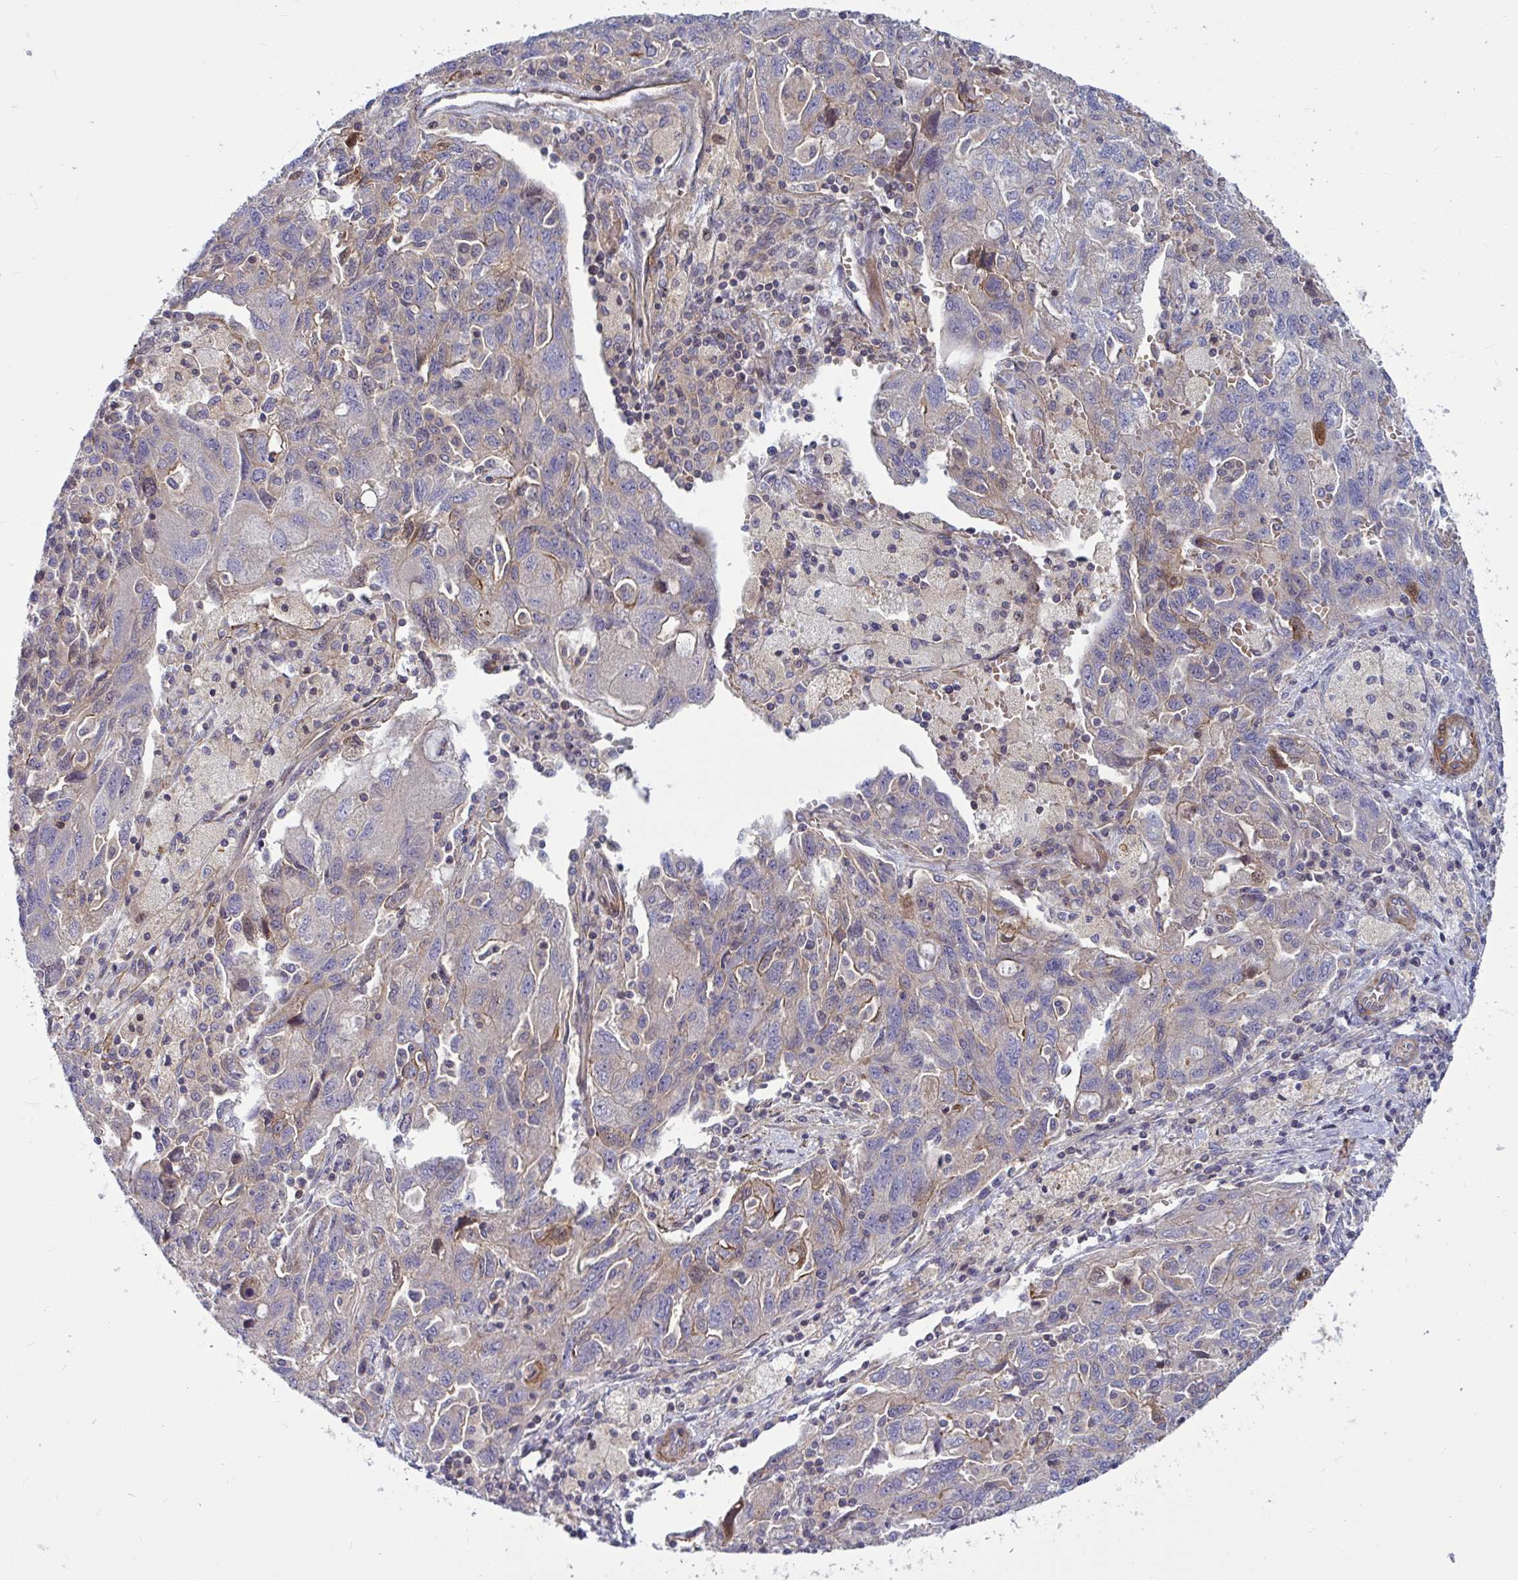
{"staining": {"intensity": "weak", "quantity": "<25%", "location": "cytoplasmic/membranous"}, "tissue": "ovarian cancer", "cell_type": "Tumor cells", "image_type": "cancer", "snomed": [{"axis": "morphology", "description": "Carcinoma, NOS"}, {"axis": "morphology", "description": "Cystadenocarcinoma, serous, NOS"}, {"axis": "topography", "description": "Ovary"}], "caption": "A histopathology image of serous cystadenocarcinoma (ovarian) stained for a protein reveals no brown staining in tumor cells.", "gene": "TANK", "patient": {"sex": "female", "age": 69}}